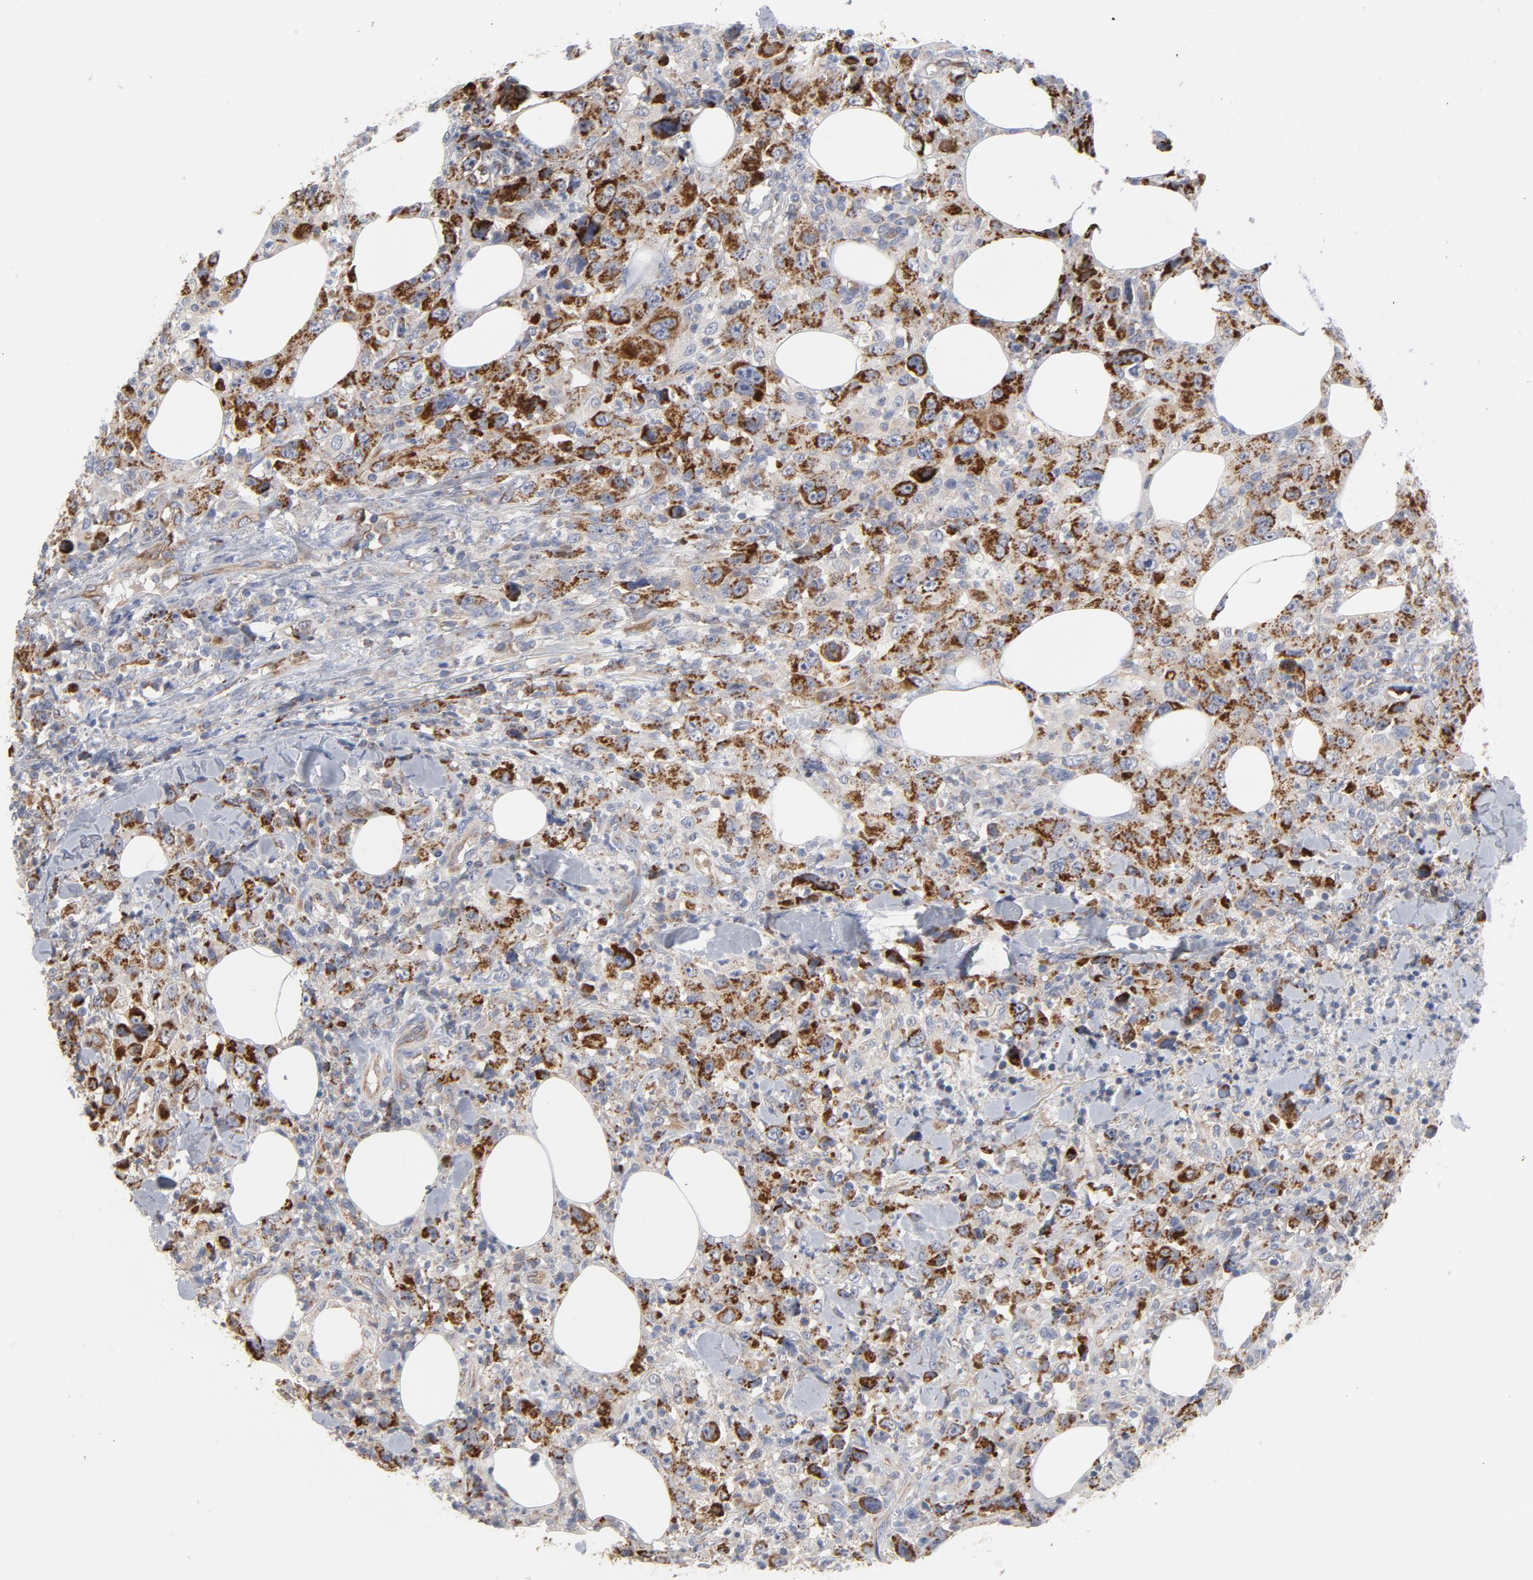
{"staining": {"intensity": "moderate", "quantity": "25%-75%", "location": "cytoplasmic/membranous"}, "tissue": "thyroid cancer", "cell_type": "Tumor cells", "image_type": "cancer", "snomed": [{"axis": "morphology", "description": "Carcinoma, NOS"}, {"axis": "topography", "description": "Thyroid gland"}], "caption": "Moderate cytoplasmic/membranous expression is appreciated in approximately 25%-75% of tumor cells in thyroid cancer (carcinoma).", "gene": "OXA1L", "patient": {"sex": "female", "age": 77}}